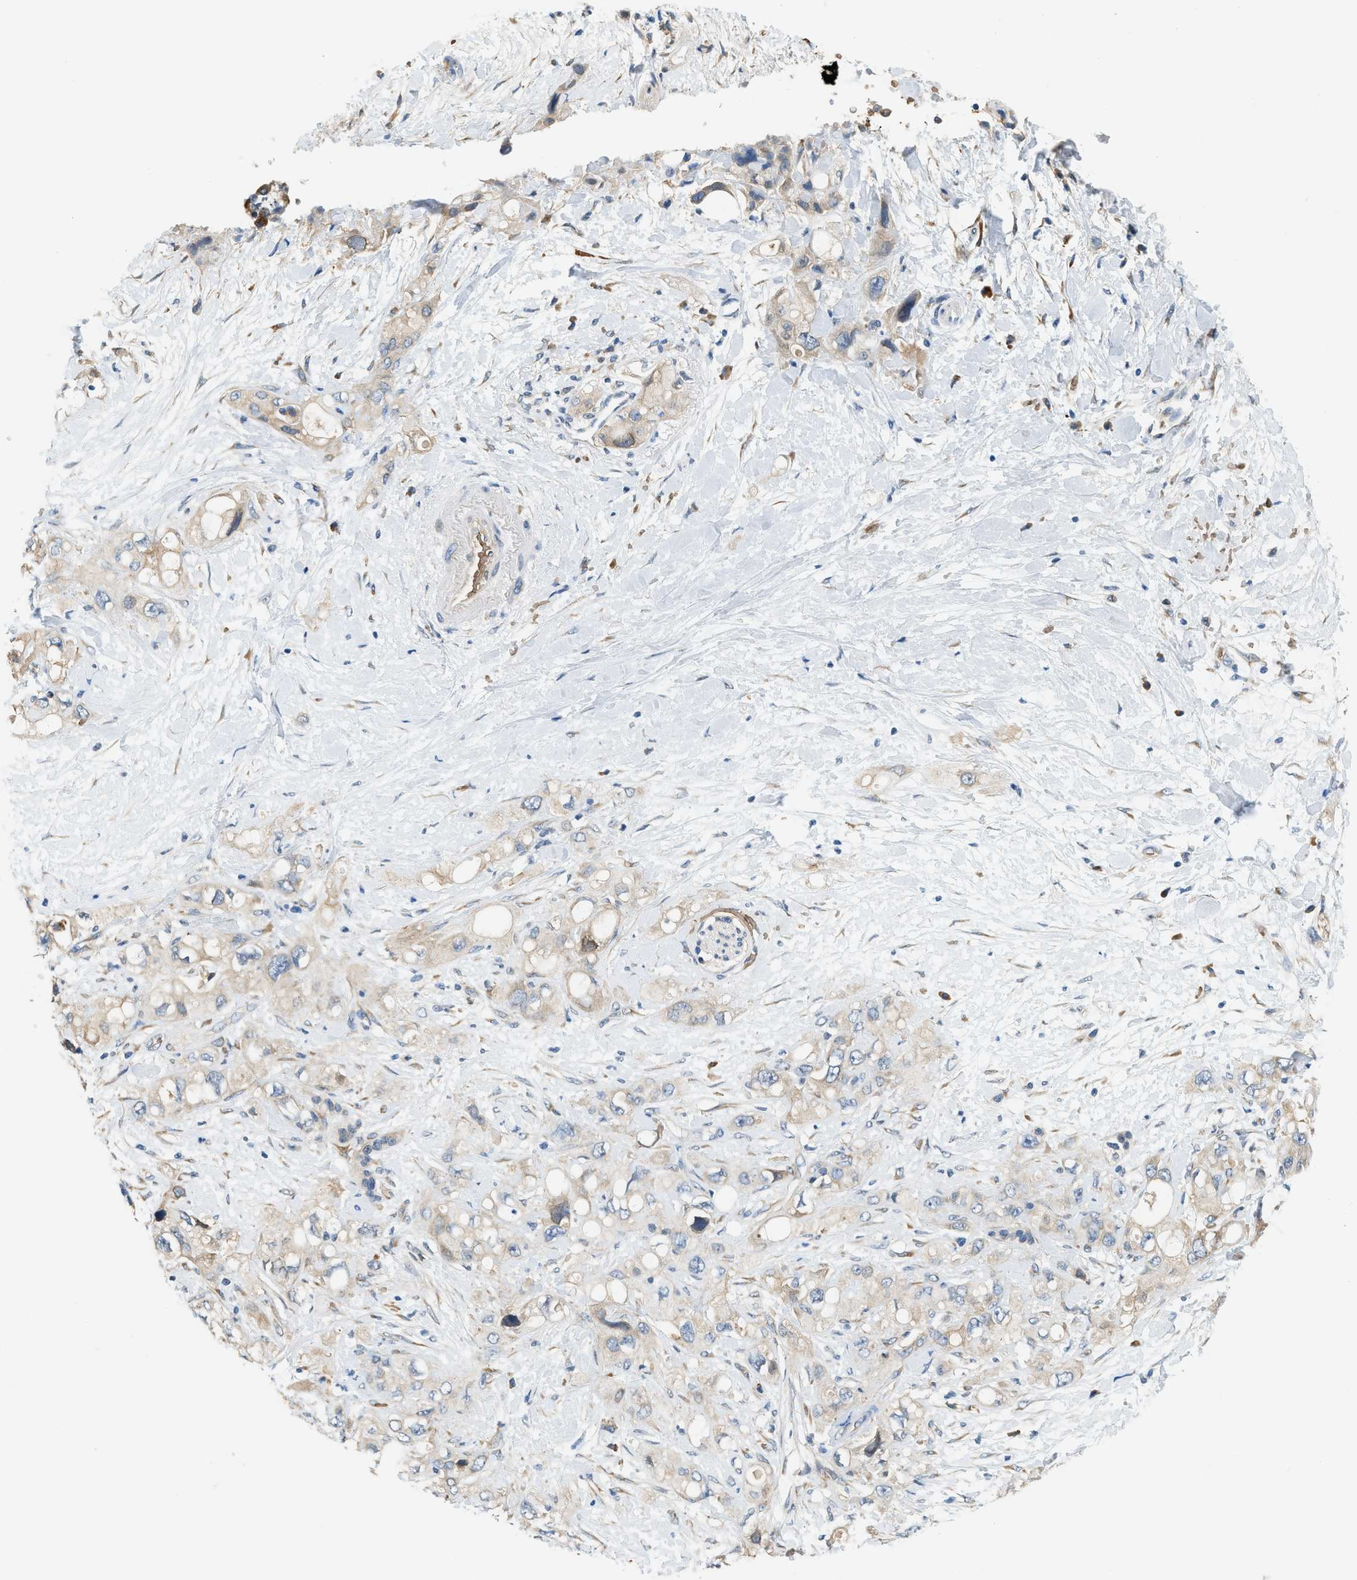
{"staining": {"intensity": "weak", "quantity": "25%-75%", "location": "cytoplasmic/membranous"}, "tissue": "pancreatic cancer", "cell_type": "Tumor cells", "image_type": "cancer", "snomed": [{"axis": "morphology", "description": "Adenocarcinoma, NOS"}, {"axis": "topography", "description": "Pancreas"}], "caption": "Immunohistochemistry histopathology image of human pancreatic adenocarcinoma stained for a protein (brown), which exhibits low levels of weak cytoplasmic/membranous positivity in about 25%-75% of tumor cells.", "gene": "CYTH2", "patient": {"sex": "female", "age": 56}}